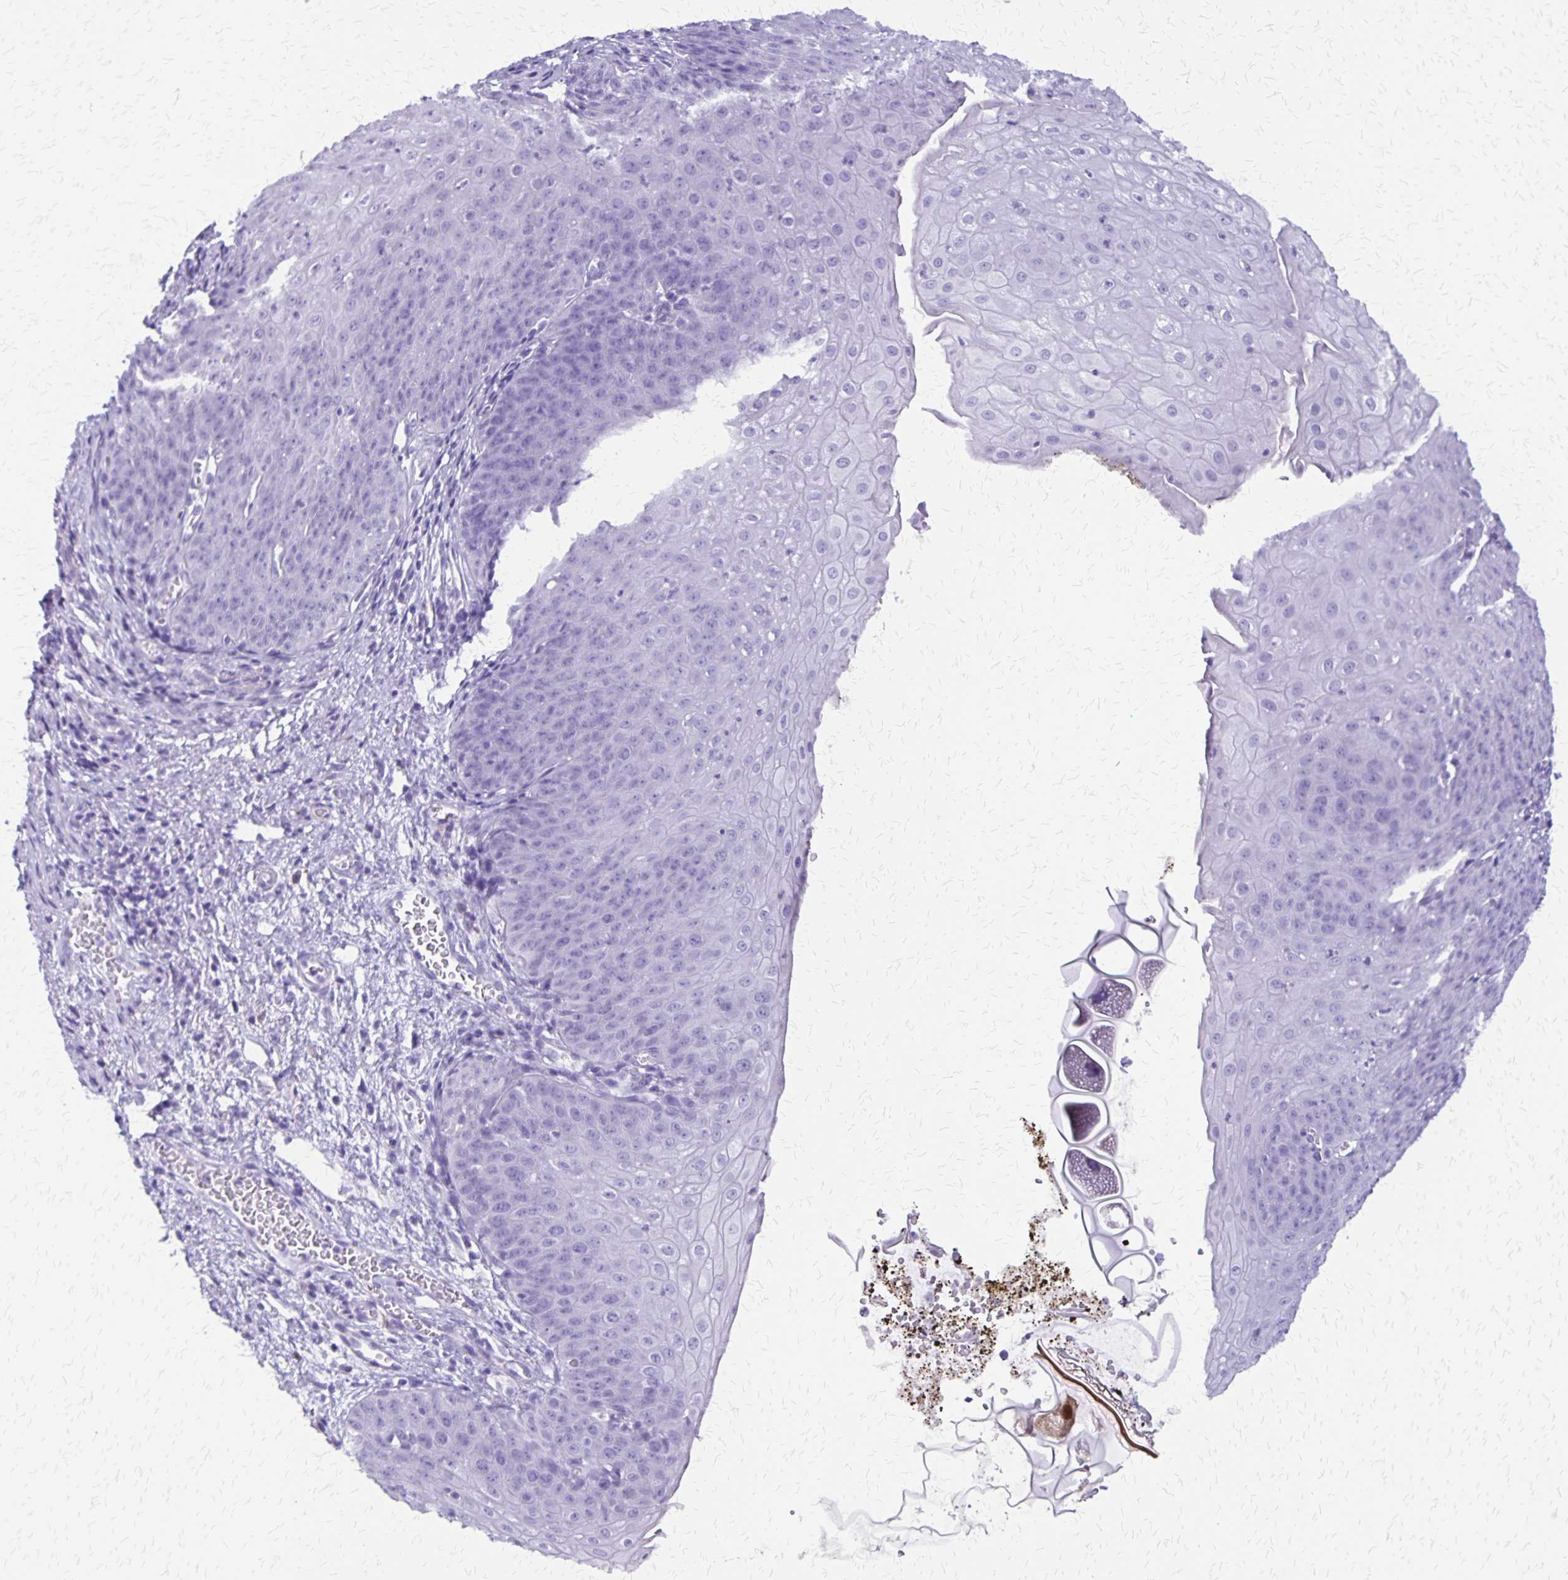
{"staining": {"intensity": "negative", "quantity": "none", "location": "none"}, "tissue": "esophagus", "cell_type": "Squamous epithelial cells", "image_type": "normal", "snomed": [{"axis": "morphology", "description": "Normal tissue, NOS"}, {"axis": "topography", "description": "Esophagus"}], "caption": "Immunohistochemical staining of benign human esophagus reveals no significant staining in squamous epithelial cells. (Stains: DAB (3,3'-diaminobenzidine) immunohistochemistry (IHC) with hematoxylin counter stain, Microscopy: brightfield microscopy at high magnification).", "gene": "SLC13A2", "patient": {"sex": "male", "age": 71}}